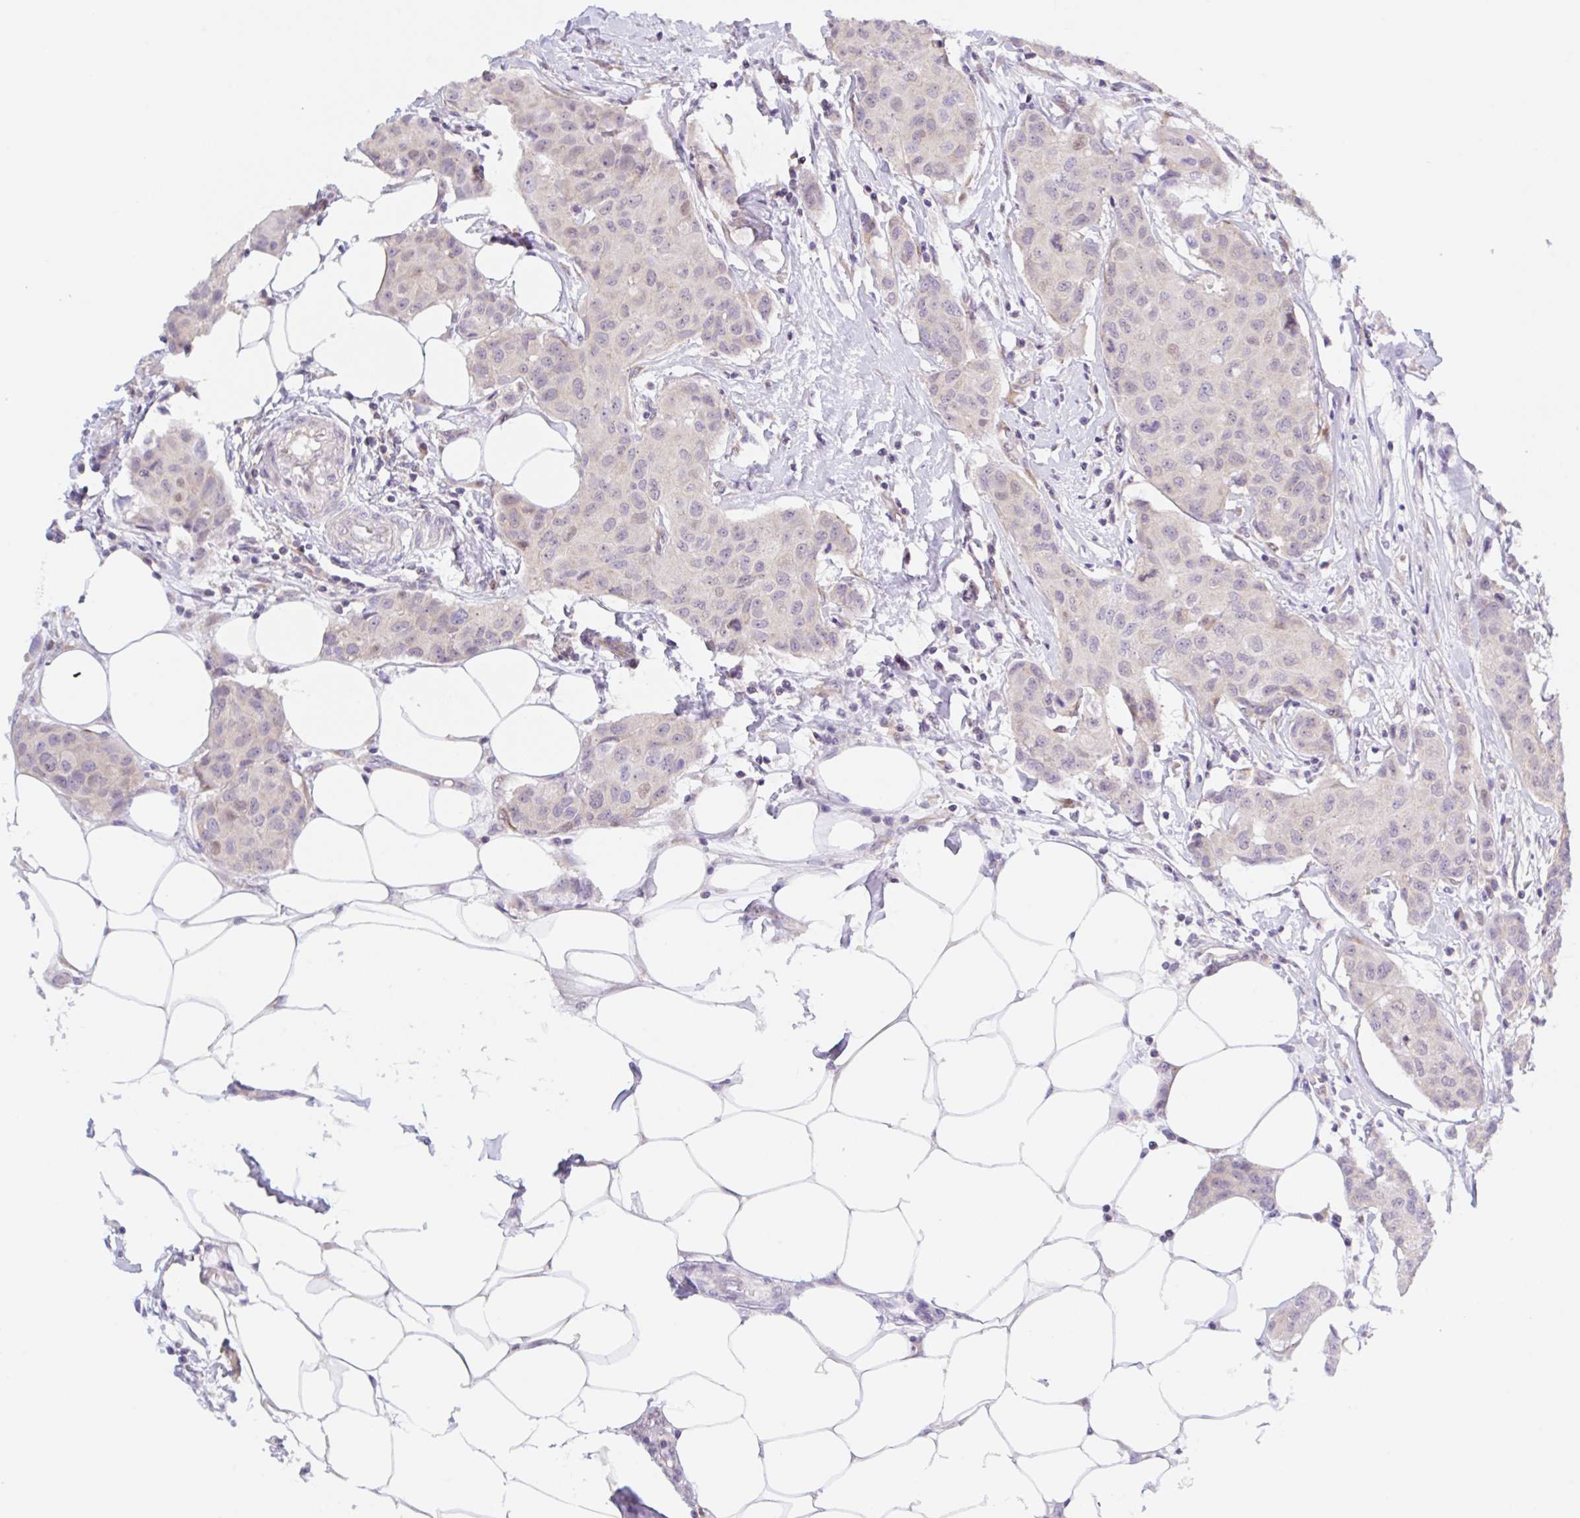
{"staining": {"intensity": "negative", "quantity": "none", "location": "none"}, "tissue": "breast cancer", "cell_type": "Tumor cells", "image_type": "cancer", "snomed": [{"axis": "morphology", "description": "Duct carcinoma"}, {"axis": "topography", "description": "Breast"}, {"axis": "topography", "description": "Lymph node"}], "caption": "Immunohistochemistry of breast cancer (infiltrating ductal carcinoma) demonstrates no expression in tumor cells. (DAB (3,3'-diaminobenzidine) immunohistochemistry (IHC) with hematoxylin counter stain).", "gene": "TBPL2", "patient": {"sex": "female", "age": 80}}